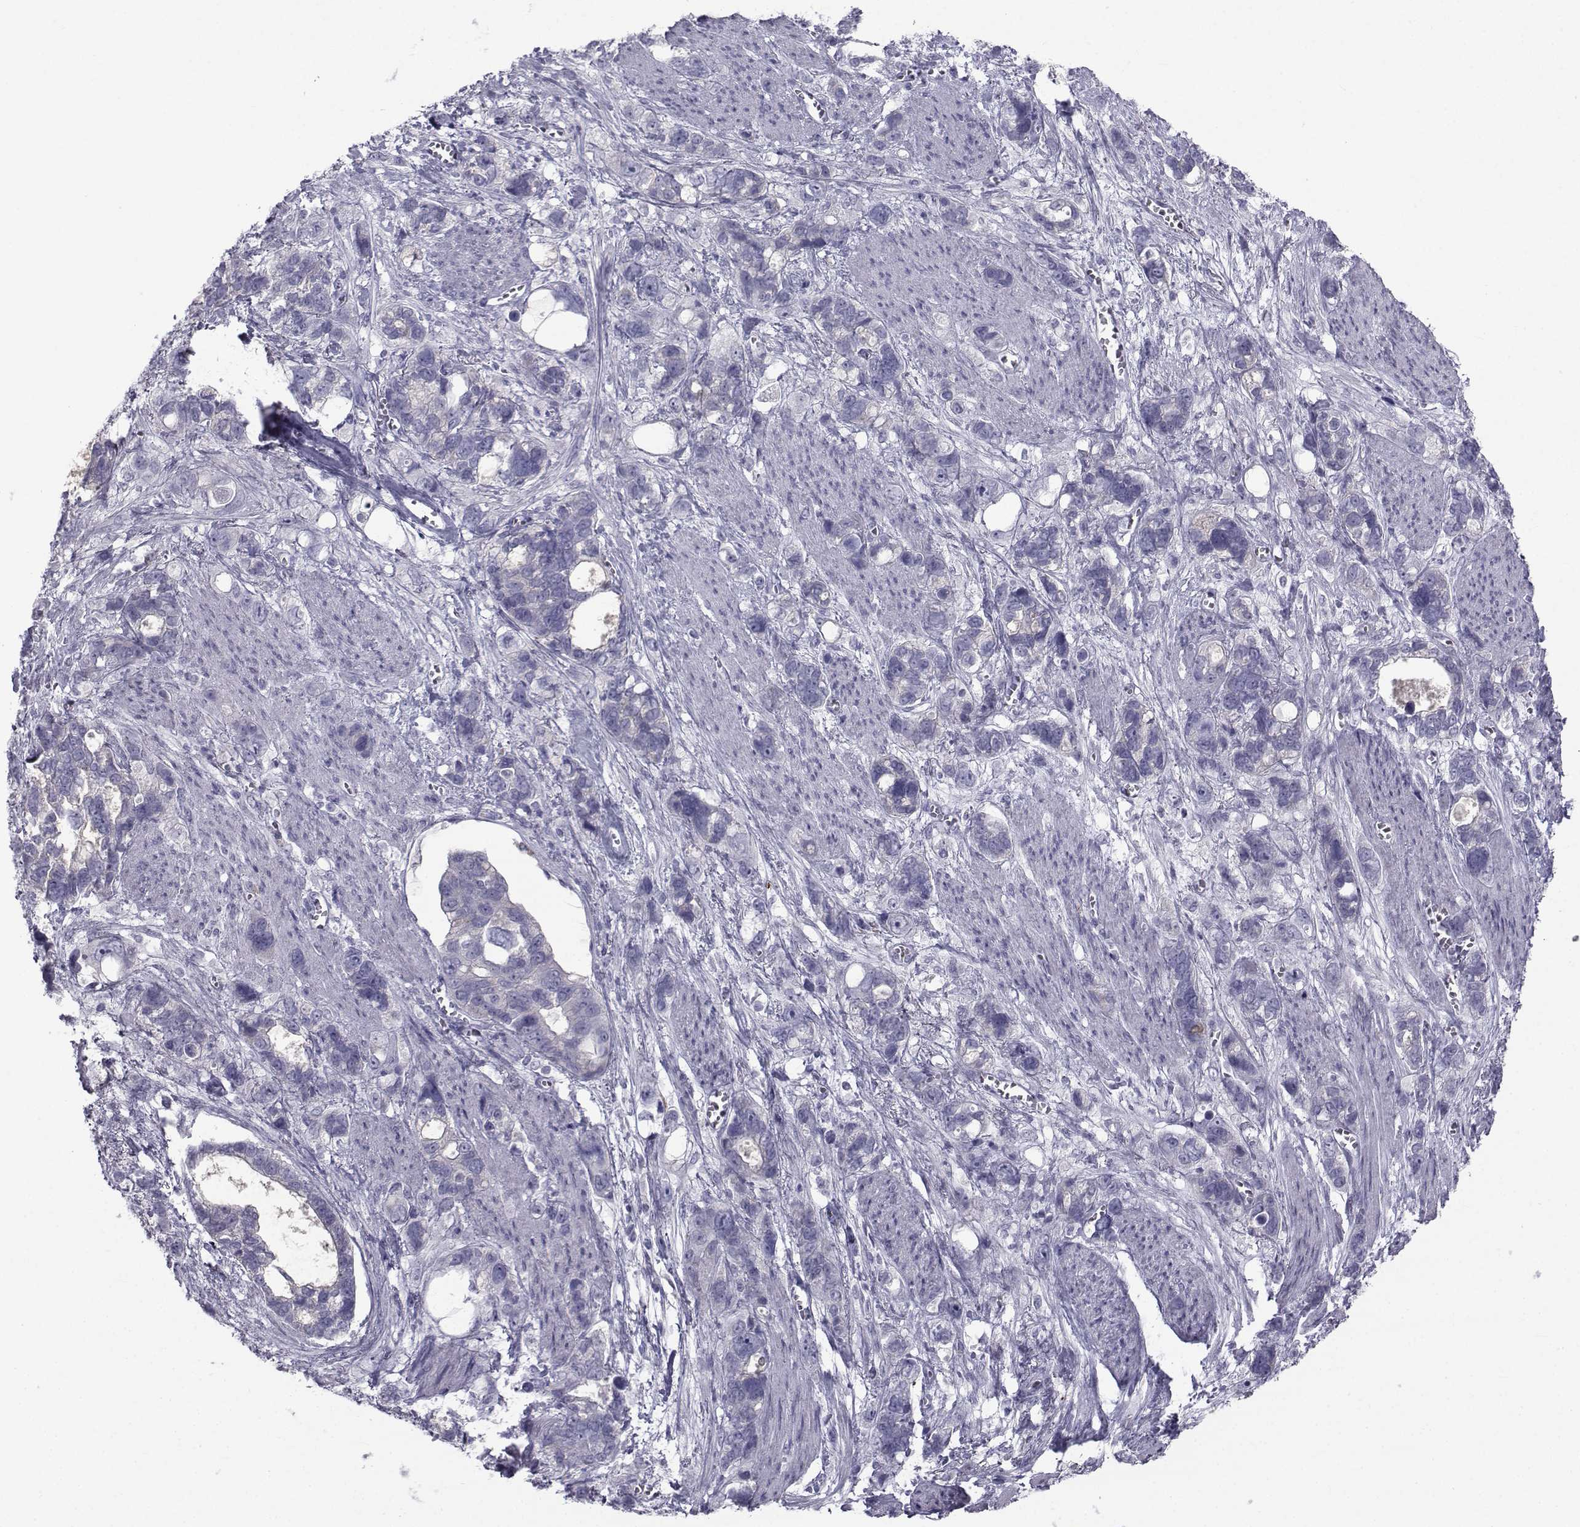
{"staining": {"intensity": "negative", "quantity": "none", "location": "none"}, "tissue": "stomach cancer", "cell_type": "Tumor cells", "image_type": "cancer", "snomed": [{"axis": "morphology", "description": "Adenocarcinoma, NOS"}, {"axis": "topography", "description": "Stomach, upper"}], "caption": "Immunohistochemistry image of human adenocarcinoma (stomach) stained for a protein (brown), which demonstrates no expression in tumor cells. (Brightfield microscopy of DAB (3,3'-diaminobenzidine) immunohistochemistry at high magnification).", "gene": "FDXR", "patient": {"sex": "female", "age": 81}}